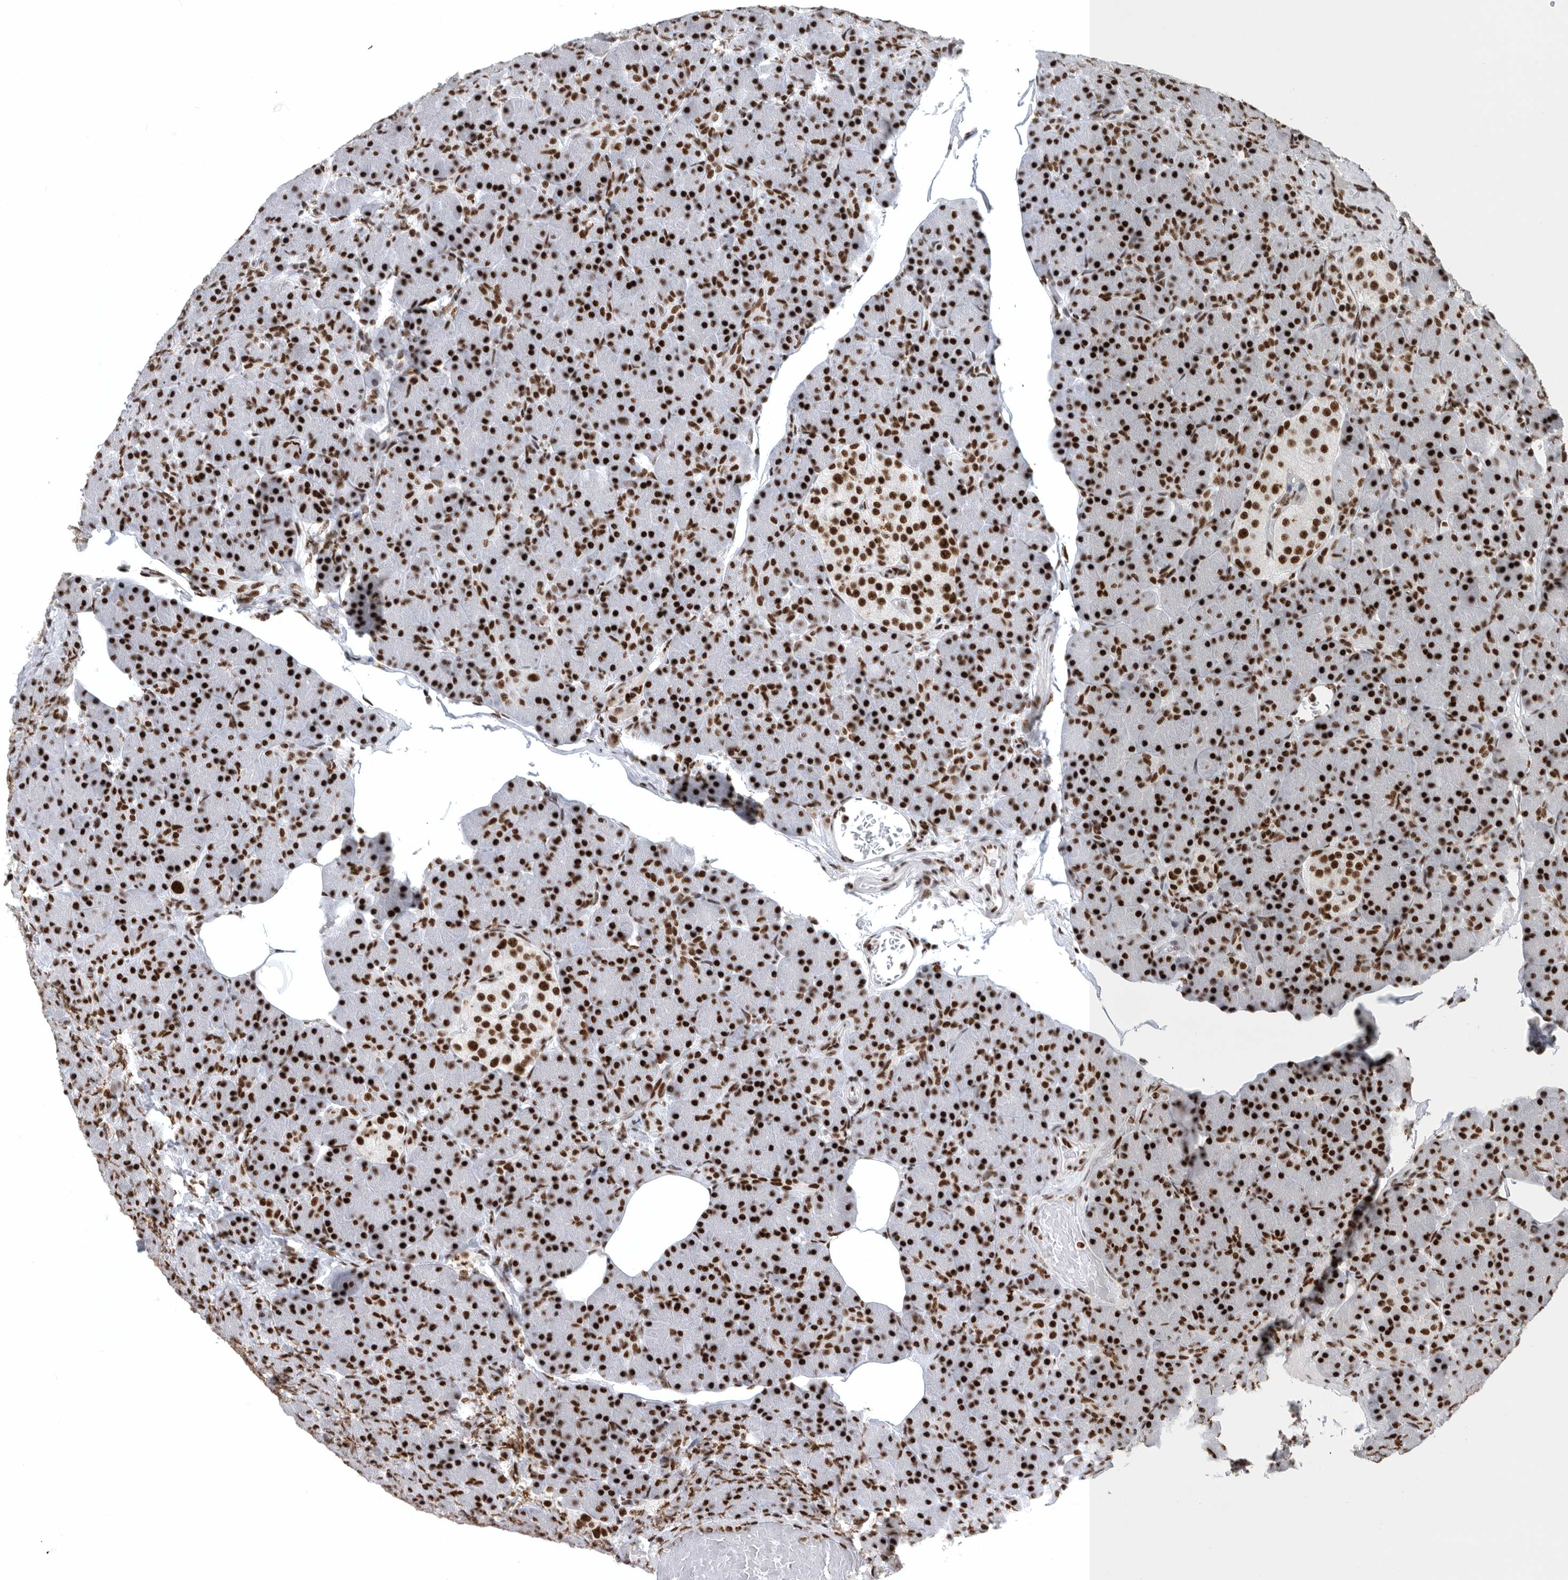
{"staining": {"intensity": "strong", "quantity": ">75%", "location": "nuclear"}, "tissue": "pancreas", "cell_type": "Exocrine glandular cells", "image_type": "normal", "snomed": [{"axis": "morphology", "description": "Normal tissue, NOS"}, {"axis": "topography", "description": "Pancreas"}], "caption": "High-magnification brightfield microscopy of benign pancreas stained with DAB (brown) and counterstained with hematoxylin (blue). exocrine glandular cells exhibit strong nuclear staining is identified in about>75% of cells. (brown staining indicates protein expression, while blue staining denotes nuclei).", "gene": "BCLAF1", "patient": {"sex": "female", "age": 43}}